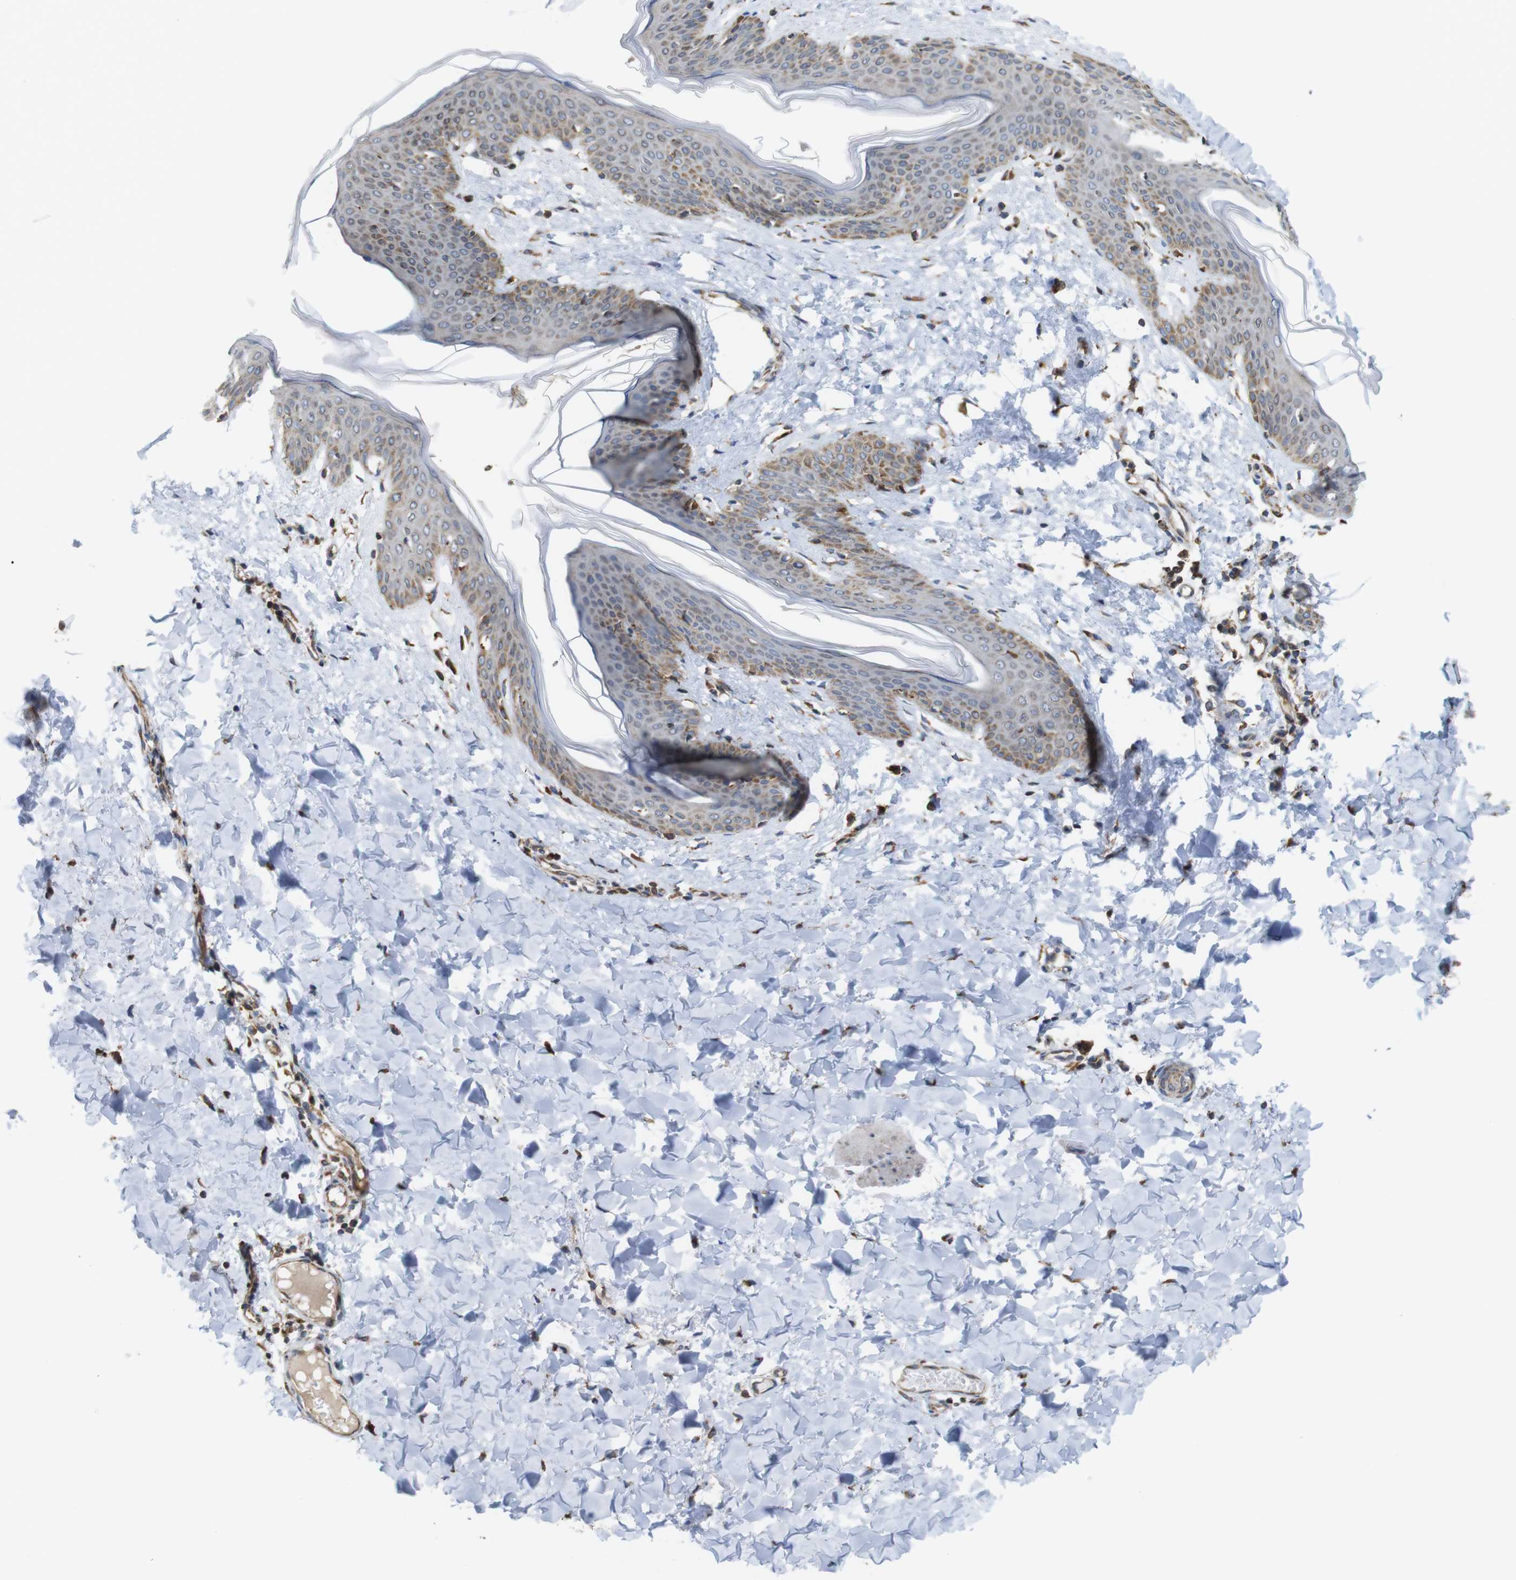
{"staining": {"intensity": "moderate", "quantity": ">75%", "location": "cytoplasmic/membranous"}, "tissue": "skin", "cell_type": "Fibroblasts", "image_type": "normal", "snomed": [{"axis": "morphology", "description": "Normal tissue, NOS"}, {"axis": "topography", "description": "Skin"}], "caption": "Immunohistochemical staining of normal skin shows moderate cytoplasmic/membranous protein expression in approximately >75% of fibroblasts.", "gene": "UGGT1", "patient": {"sex": "female", "age": 17}}